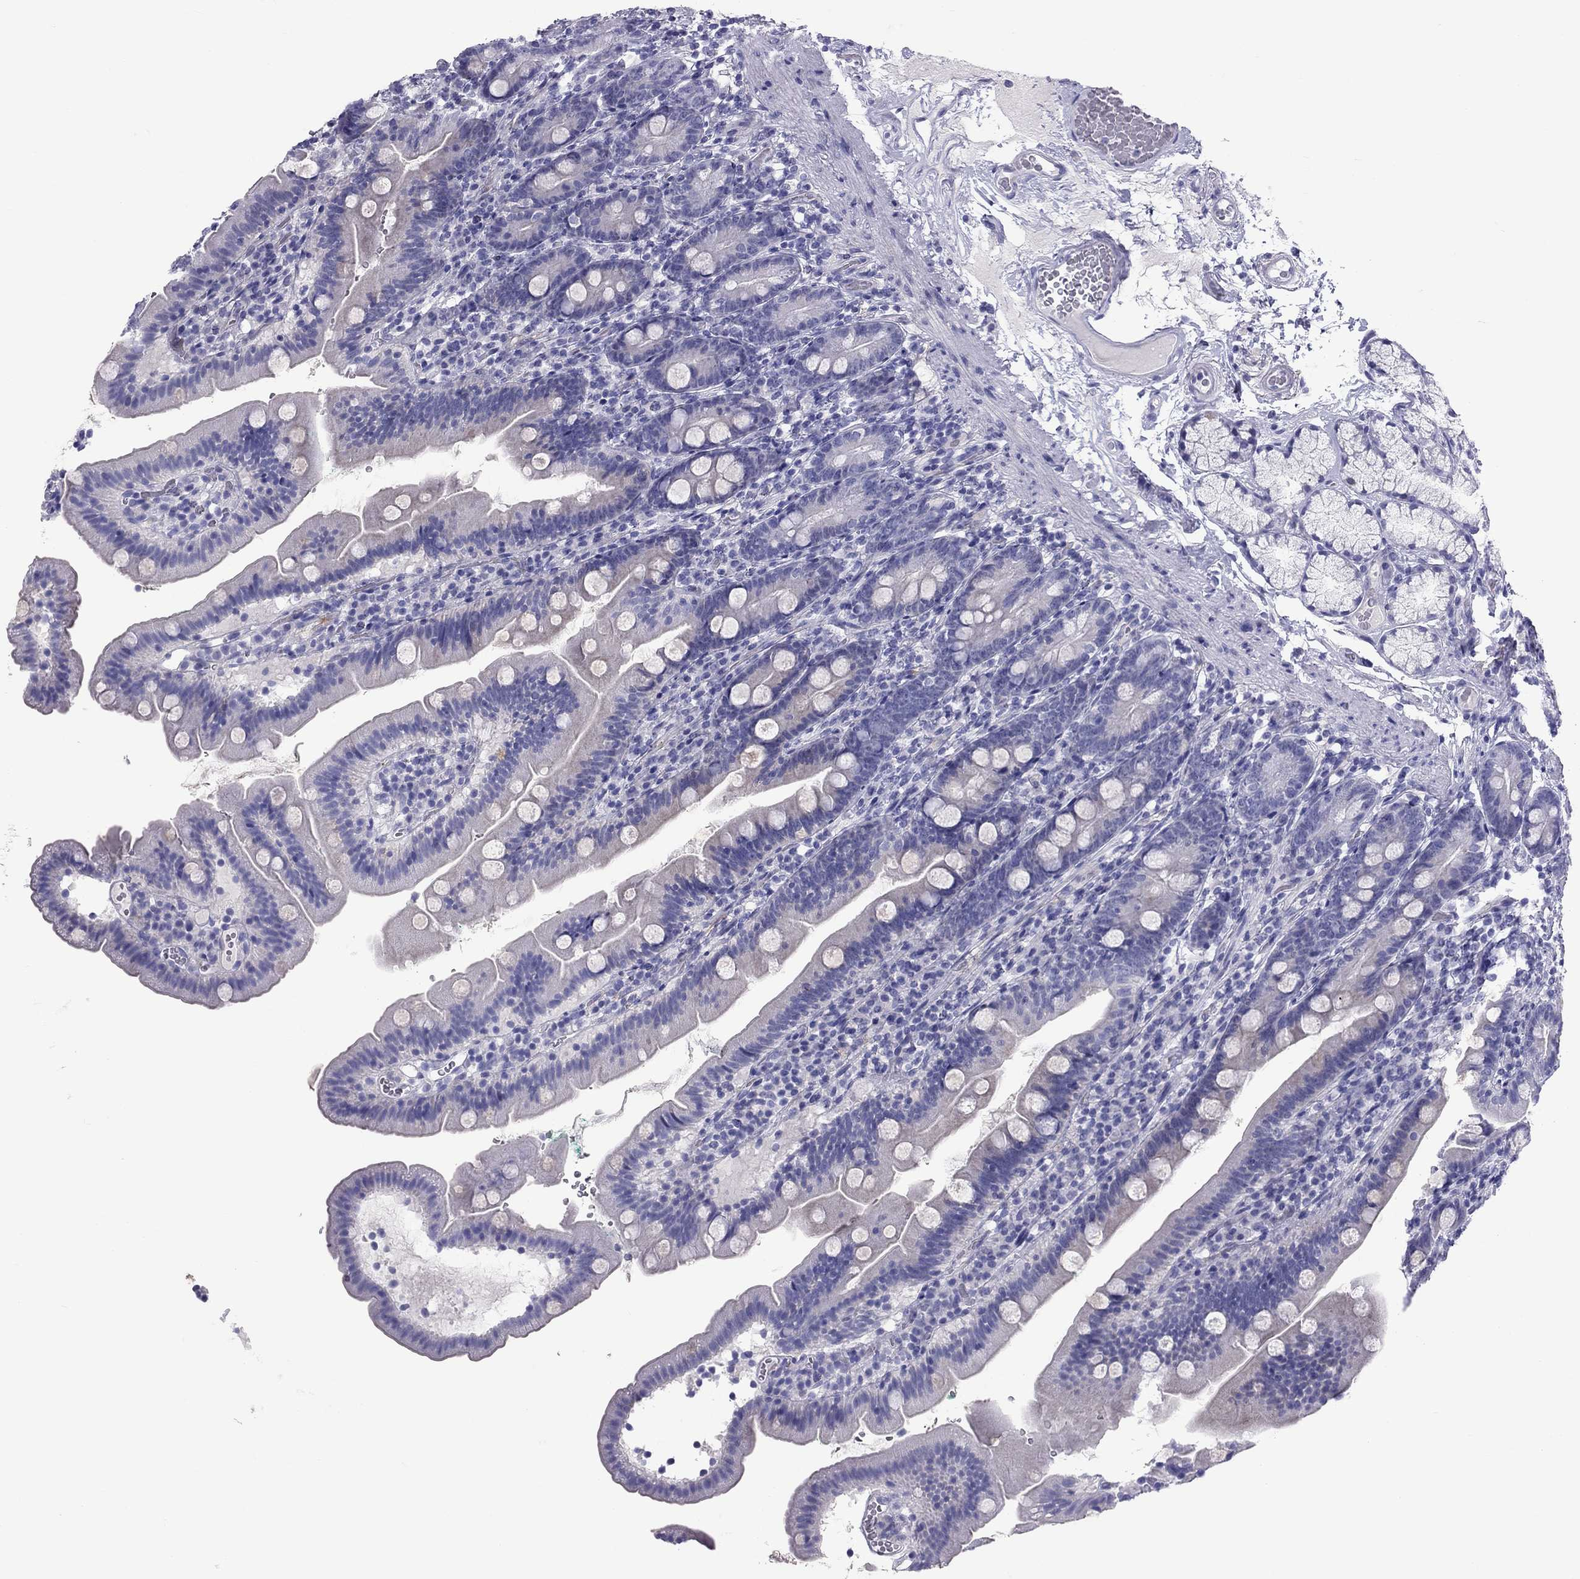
{"staining": {"intensity": "negative", "quantity": "none", "location": "none"}, "tissue": "duodenum", "cell_type": "Glandular cells", "image_type": "normal", "snomed": [{"axis": "morphology", "description": "Normal tissue, NOS"}, {"axis": "topography", "description": "Duodenum"}], "caption": "Immunohistochemistry of benign duodenum reveals no staining in glandular cells.", "gene": "FSCN3", "patient": {"sex": "female", "age": 67}}